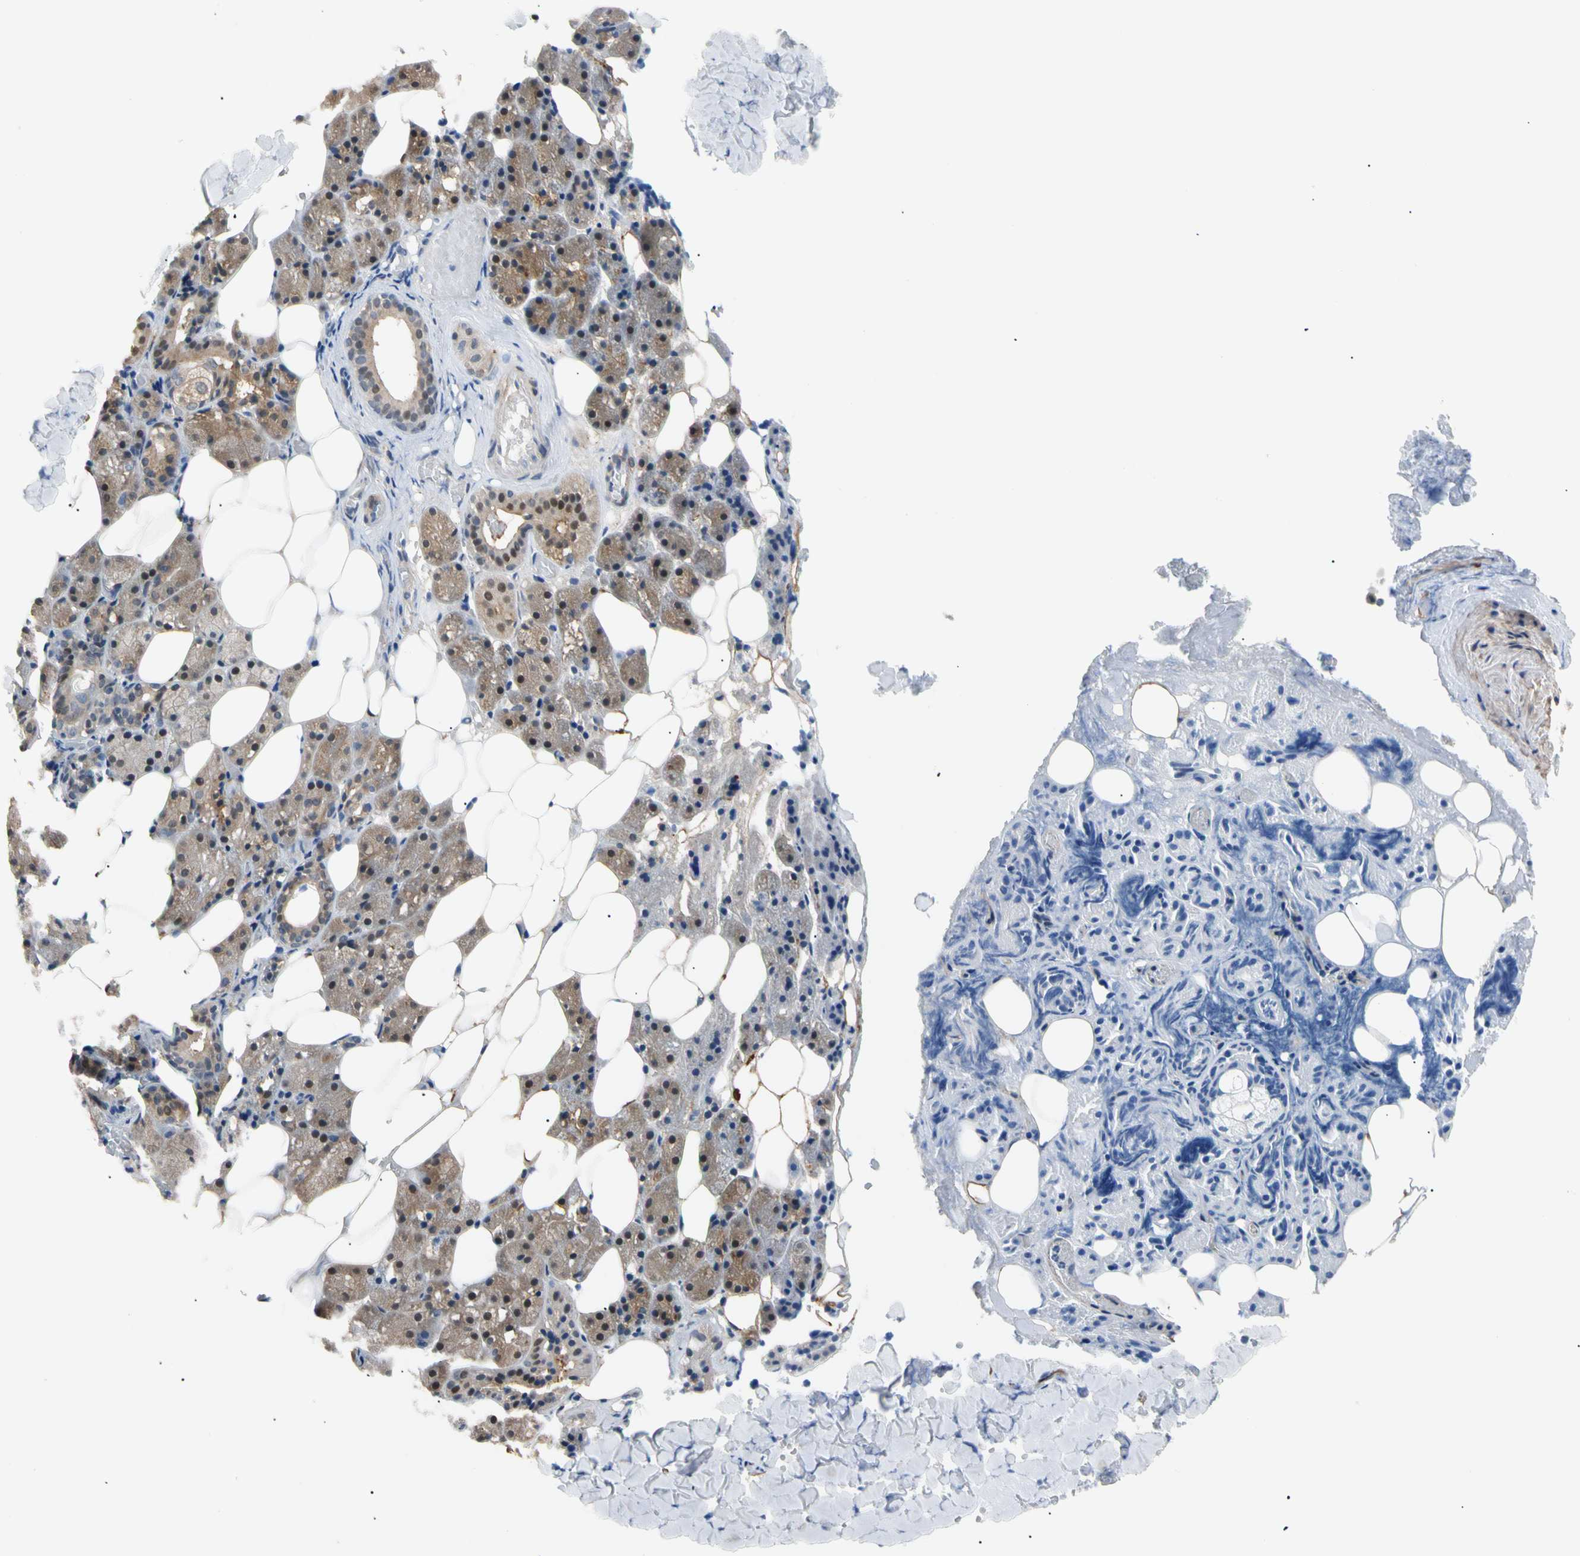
{"staining": {"intensity": "moderate", "quantity": "25%-75%", "location": "cytoplasmic/membranous,nuclear"}, "tissue": "salivary gland", "cell_type": "Glandular cells", "image_type": "normal", "snomed": [{"axis": "morphology", "description": "Normal tissue, NOS"}, {"axis": "topography", "description": "Salivary gland"}], "caption": "This image displays immunohistochemistry staining of benign human salivary gland, with medium moderate cytoplasmic/membranous,nuclear staining in approximately 25%-75% of glandular cells.", "gene": "SEC23B", "patient": {"sex": "female", "age": 55}}